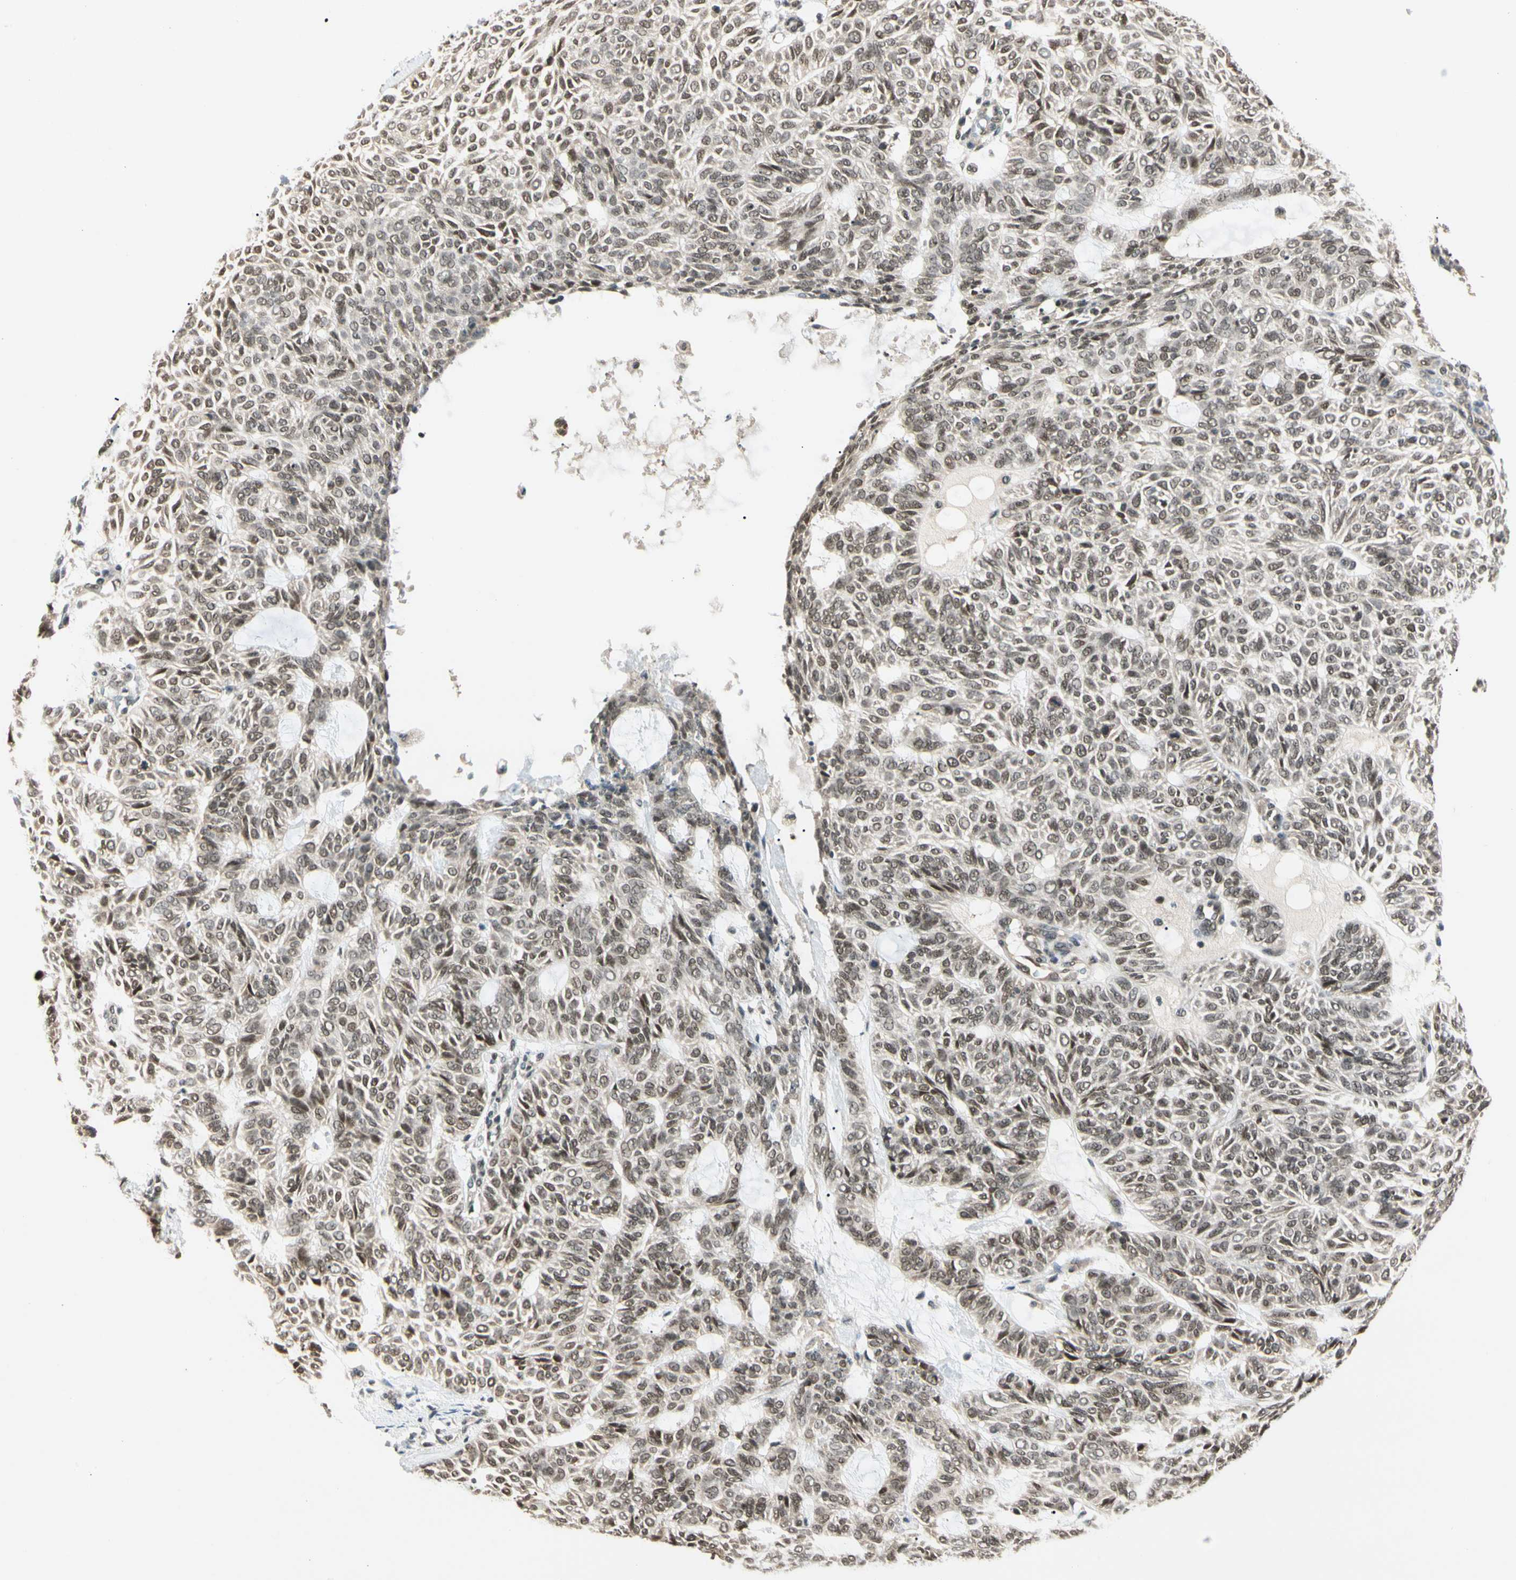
{"staining": {"intensity": "moderate", "quantity": ">75%", "location": "nuclear"}, "tissue": "skin cancer", "cell_type": "Tumor cells", "image_type": "cancer", "snomed": [{"axis": "morphology", "description": "Basal cell carcinoma"}, {"axis": "topography", "description": "Skin"}], "caption": "An IHC micrograph of tumor tissue is shown. Protein staining in brown labels moderate nuclear positivity in skin cancer within tumor cells.", "gene": "ZSCAN12", "patient": {"sex": "male", "age": 87}}